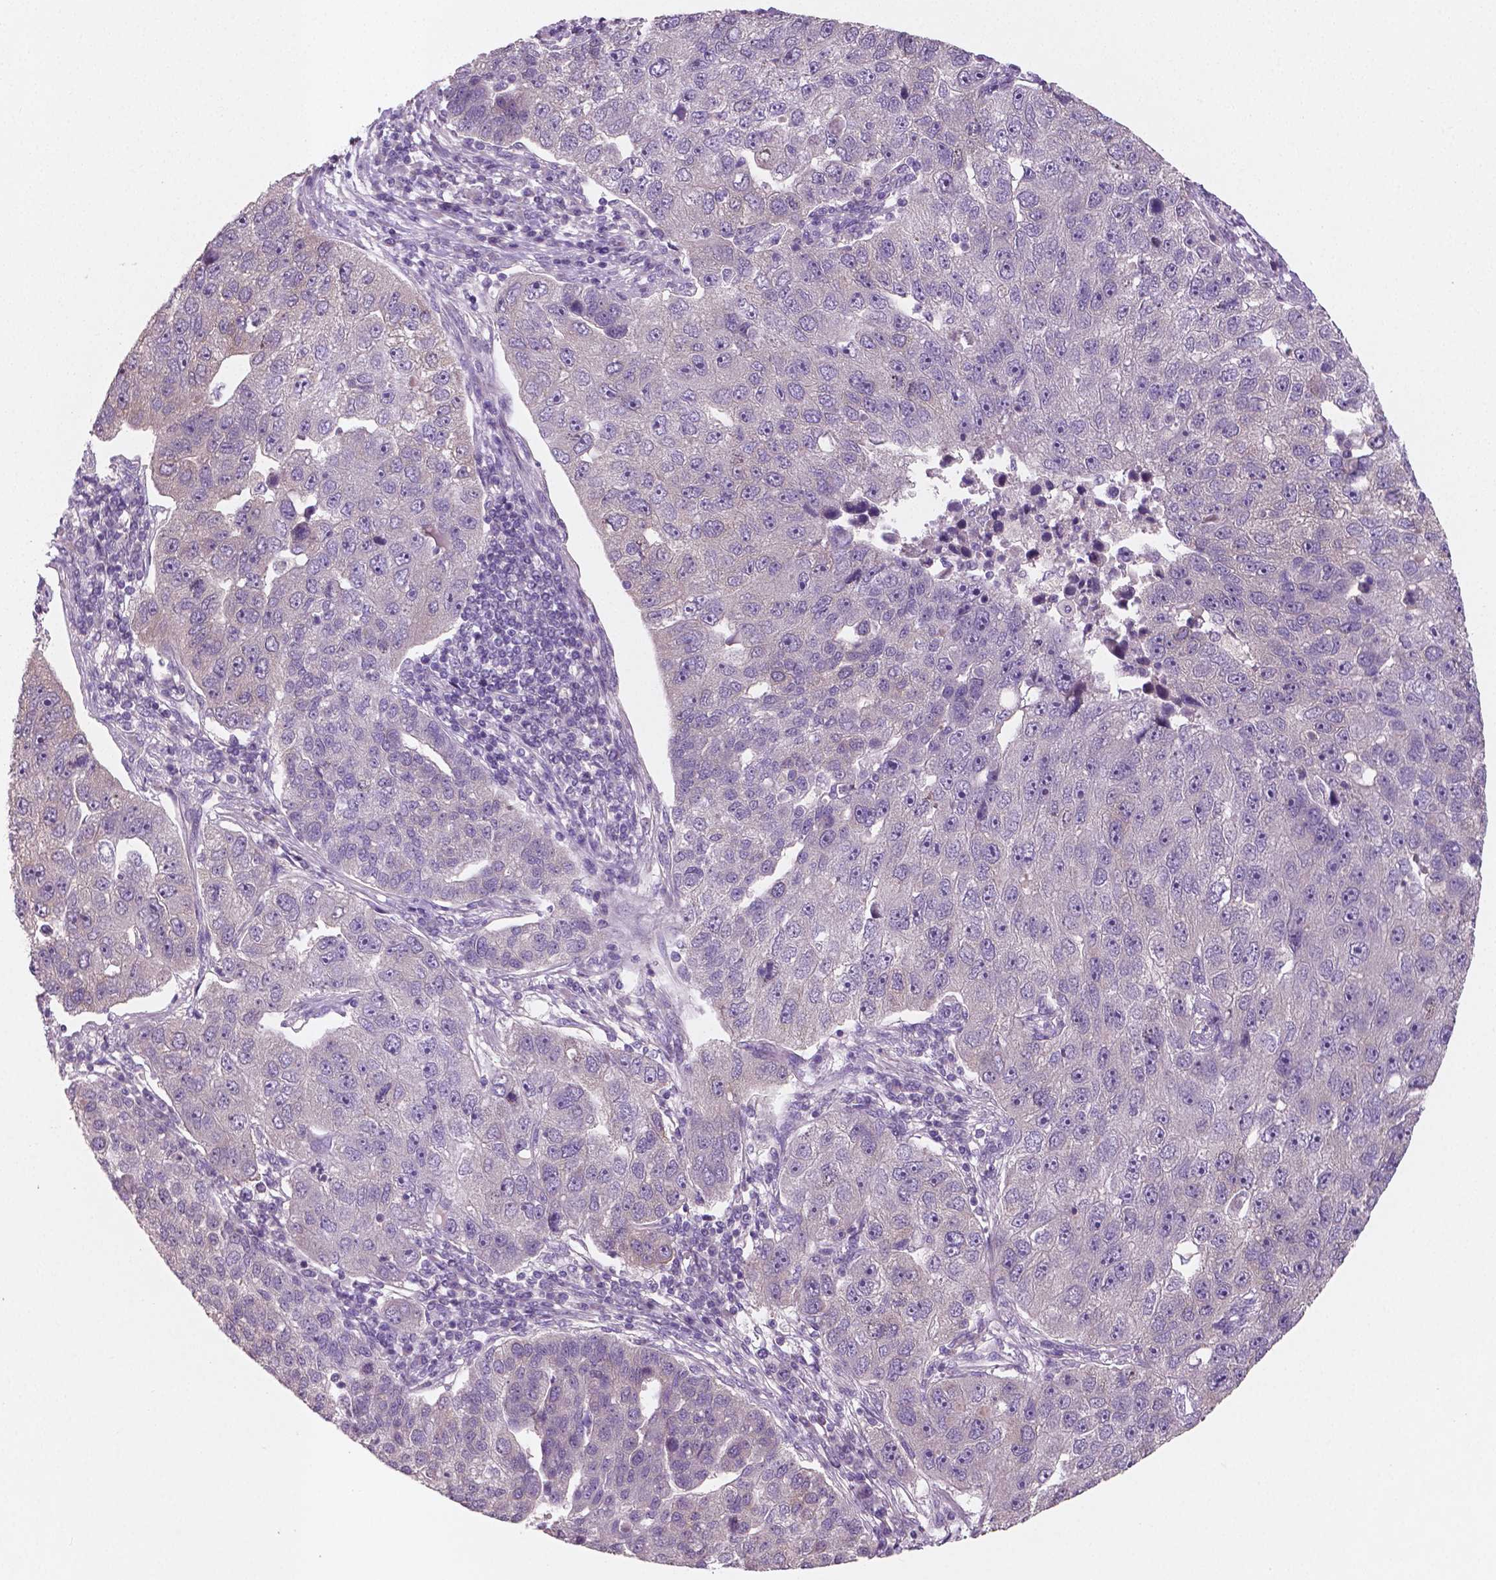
{"staining": {"intensity": "negative", "quantity": "none", "location": "none"}, "tissue": "pancreatic cancer", "cell_type": "Tumor cells", "image_type": "cancer", "snomed": [{"axis": "morphology", "description": "Adenocarcinoma, NOS"}, {"axis": "topography", "description": "Pancreas"}], "caption": "Human adenocarcinoma (pancreatic) stained for a protein using IHC demonstrates no staining in tumor cells.", "gene": "LSM14B", "patient": {"sex": "female", "age": 61}}